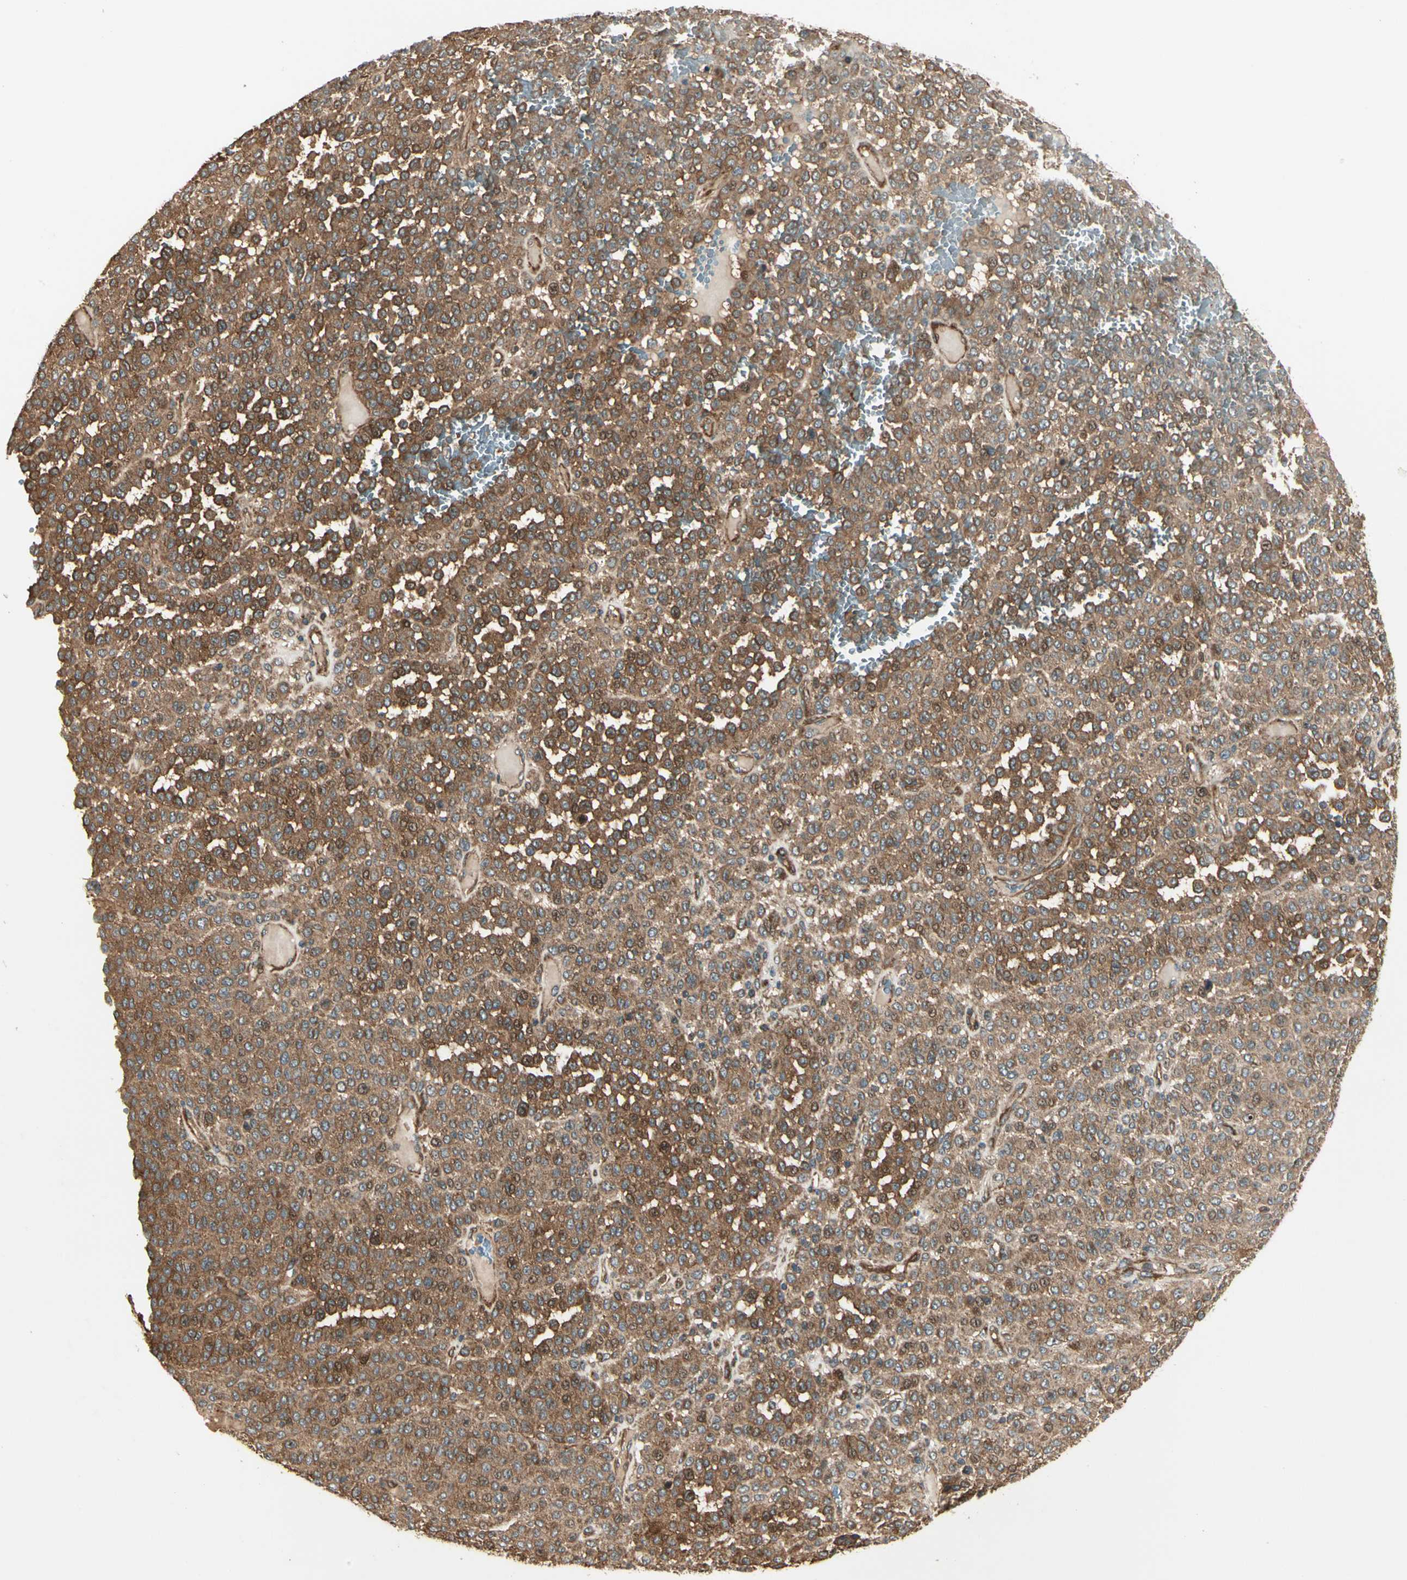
{"staining": {"intensity": "strong", "quantity": ">75%", "location": "cytoplasmic/membranous,nuclear"}, "tissue": "melanoma", "cell_type": "Tumor cells", "image_type": "cancer", "snomed": [{"axis": "morphology", "description": "Malignant melanoma, Metastatic site"}, {"axis": "topography", "description": "Pancreas"}], "caption": "Immunohistochemical staining of human melanoma reveals strong cytoplasmic/membranous and nuclear protein positivity in about >75% of tumor cells.", "gene": "FKBP15", "patient": {"sex": "female", "age": 30}}